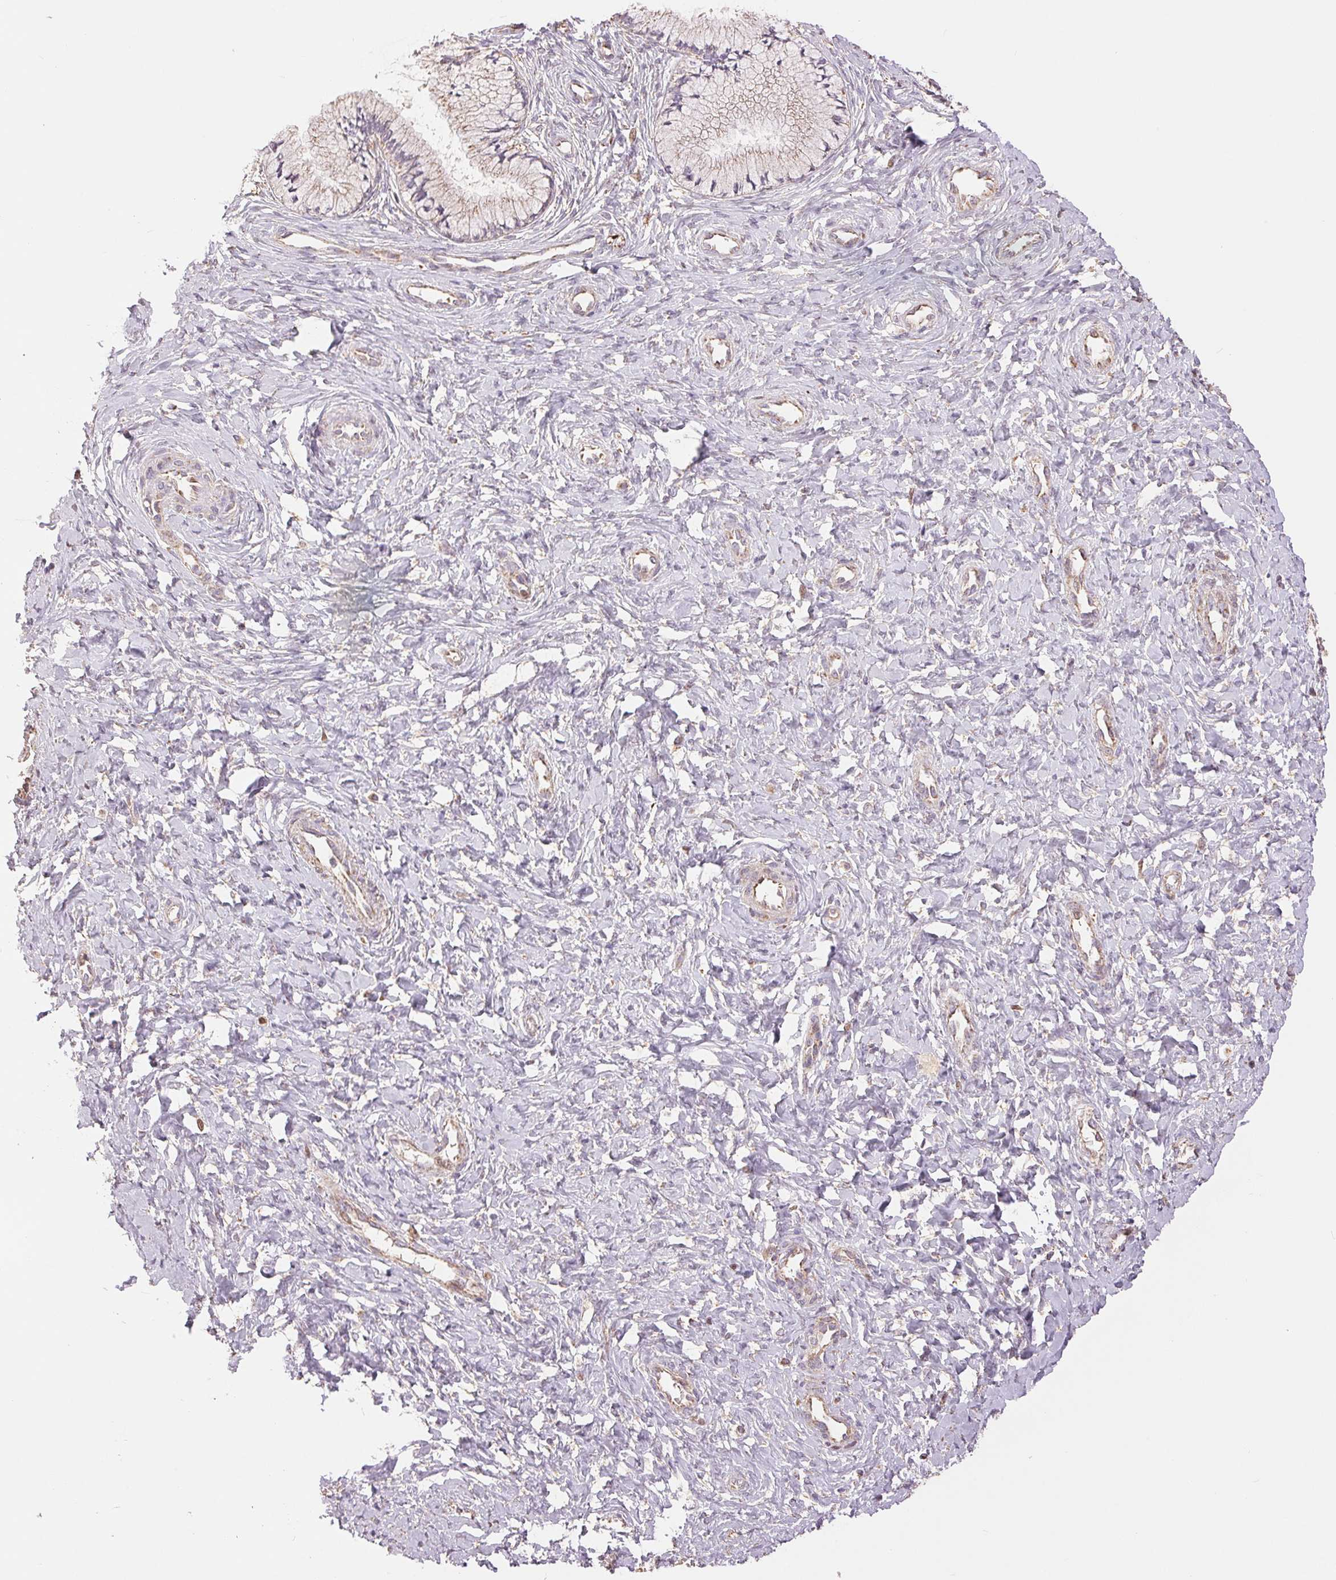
{"staining": {"intensity": "negative", "quantity": "none", "location": "none"}, "tissue": "cervix", "cell_type": "Glandular cells", "image_type": "normal", "snomed": [{"axis": "morphology", "description": "Normal tissue, NOS"}, {"axis": "topography", "description": "Cervix"}], "caption": "High power microscopy micrograph of an immunohistochemistry (IHC) micrograph of normal cervix, revealing no significant positivity in glandular cells. The staining was performed using DAB to visualize the protein expression in brown, while the nuclei were stained in blue with hematoxylin (Magnification: 20x).", "gene": "DGUOK", "patient": {"sex": "female", "age": 37}}